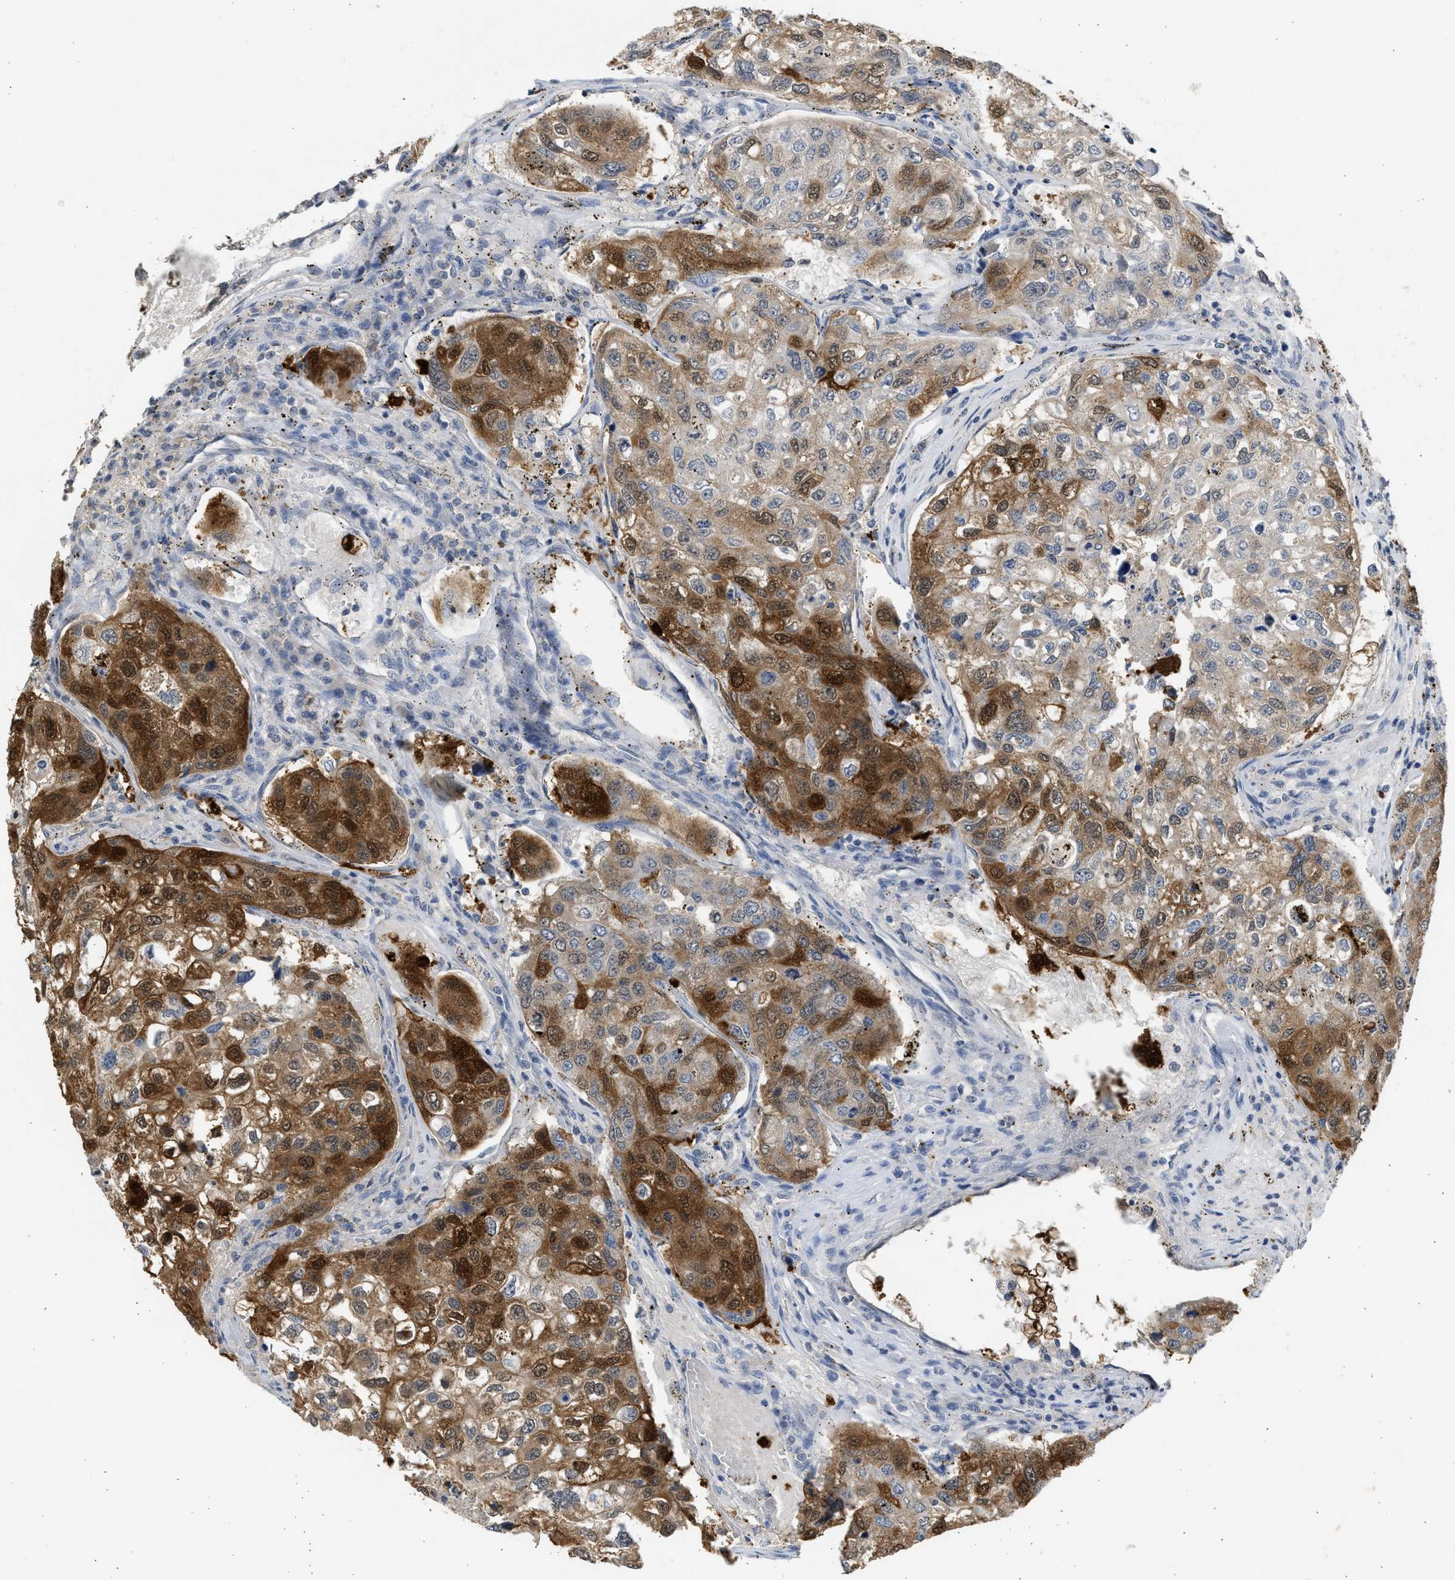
{"staining": {"intensity": "strong", "quantity": "25%-75%", "location": "cytoplasmic/membranous,nuclear"}, "tissue": "urothelial cancer", "cell_type": "Tumor cells", "image_type": "cancer", "snomed": [{"axis": "morphology", "description": "Urothelial carcinoma, High grade"}, {"axis": "topography", "description": "Lymph node"}, {"axis": "topography", "description": "Urinary bladder"}], "caption": "There is high levels of strong cytoplasmic/membranous and nuclear staining in tumor cells of urothelial cancer, as demonstrated by immunohistochemical staining (brown color).", "gene": "SULT2A1", "patient": {"sex": "male", "age": 51}}